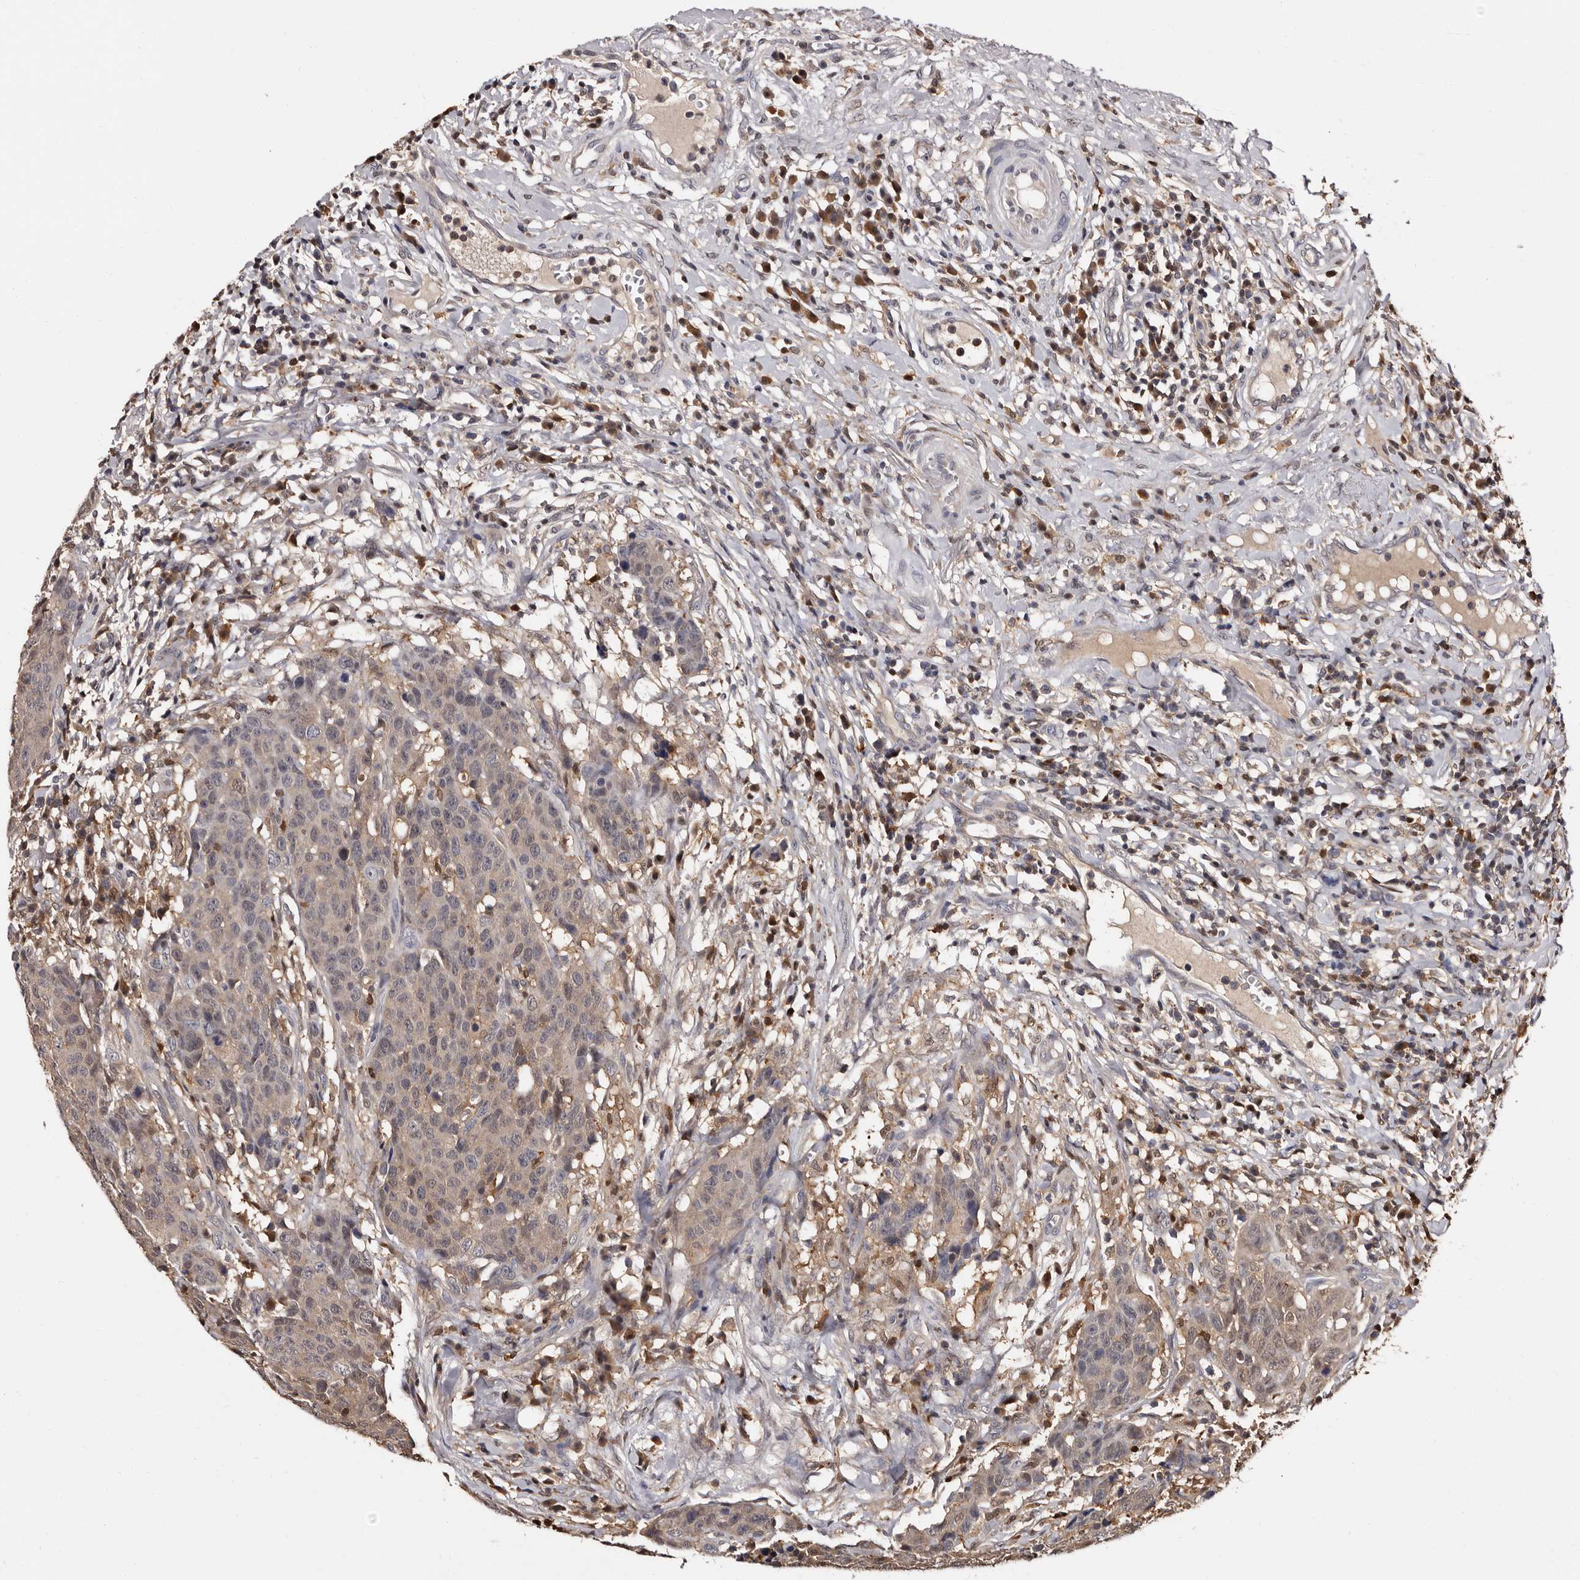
{"staining": {"intensity": "weak", "quantity": ">75%", "location": "cytoplasmic/membranous"}, "tissue": "head and neck cancer", "cell_type": "Tumor cells", "image_type": "cancer", "snomed": [{"axis": "morphology", "description": "Squamous cell carcinoma, NOS"}, {"axis": "topography", "description": "Head-Neck"}], "caption": "This histopathology image displays immunohistochemistry (IHC) staining of head and neck cancer (squamous cell carcinoma), with low weak cytoplasmic/membranous expression in approximately >75% of tumor cells.", "gene": "DNPH1", "patient": {"sex": "male", "age": 66}}